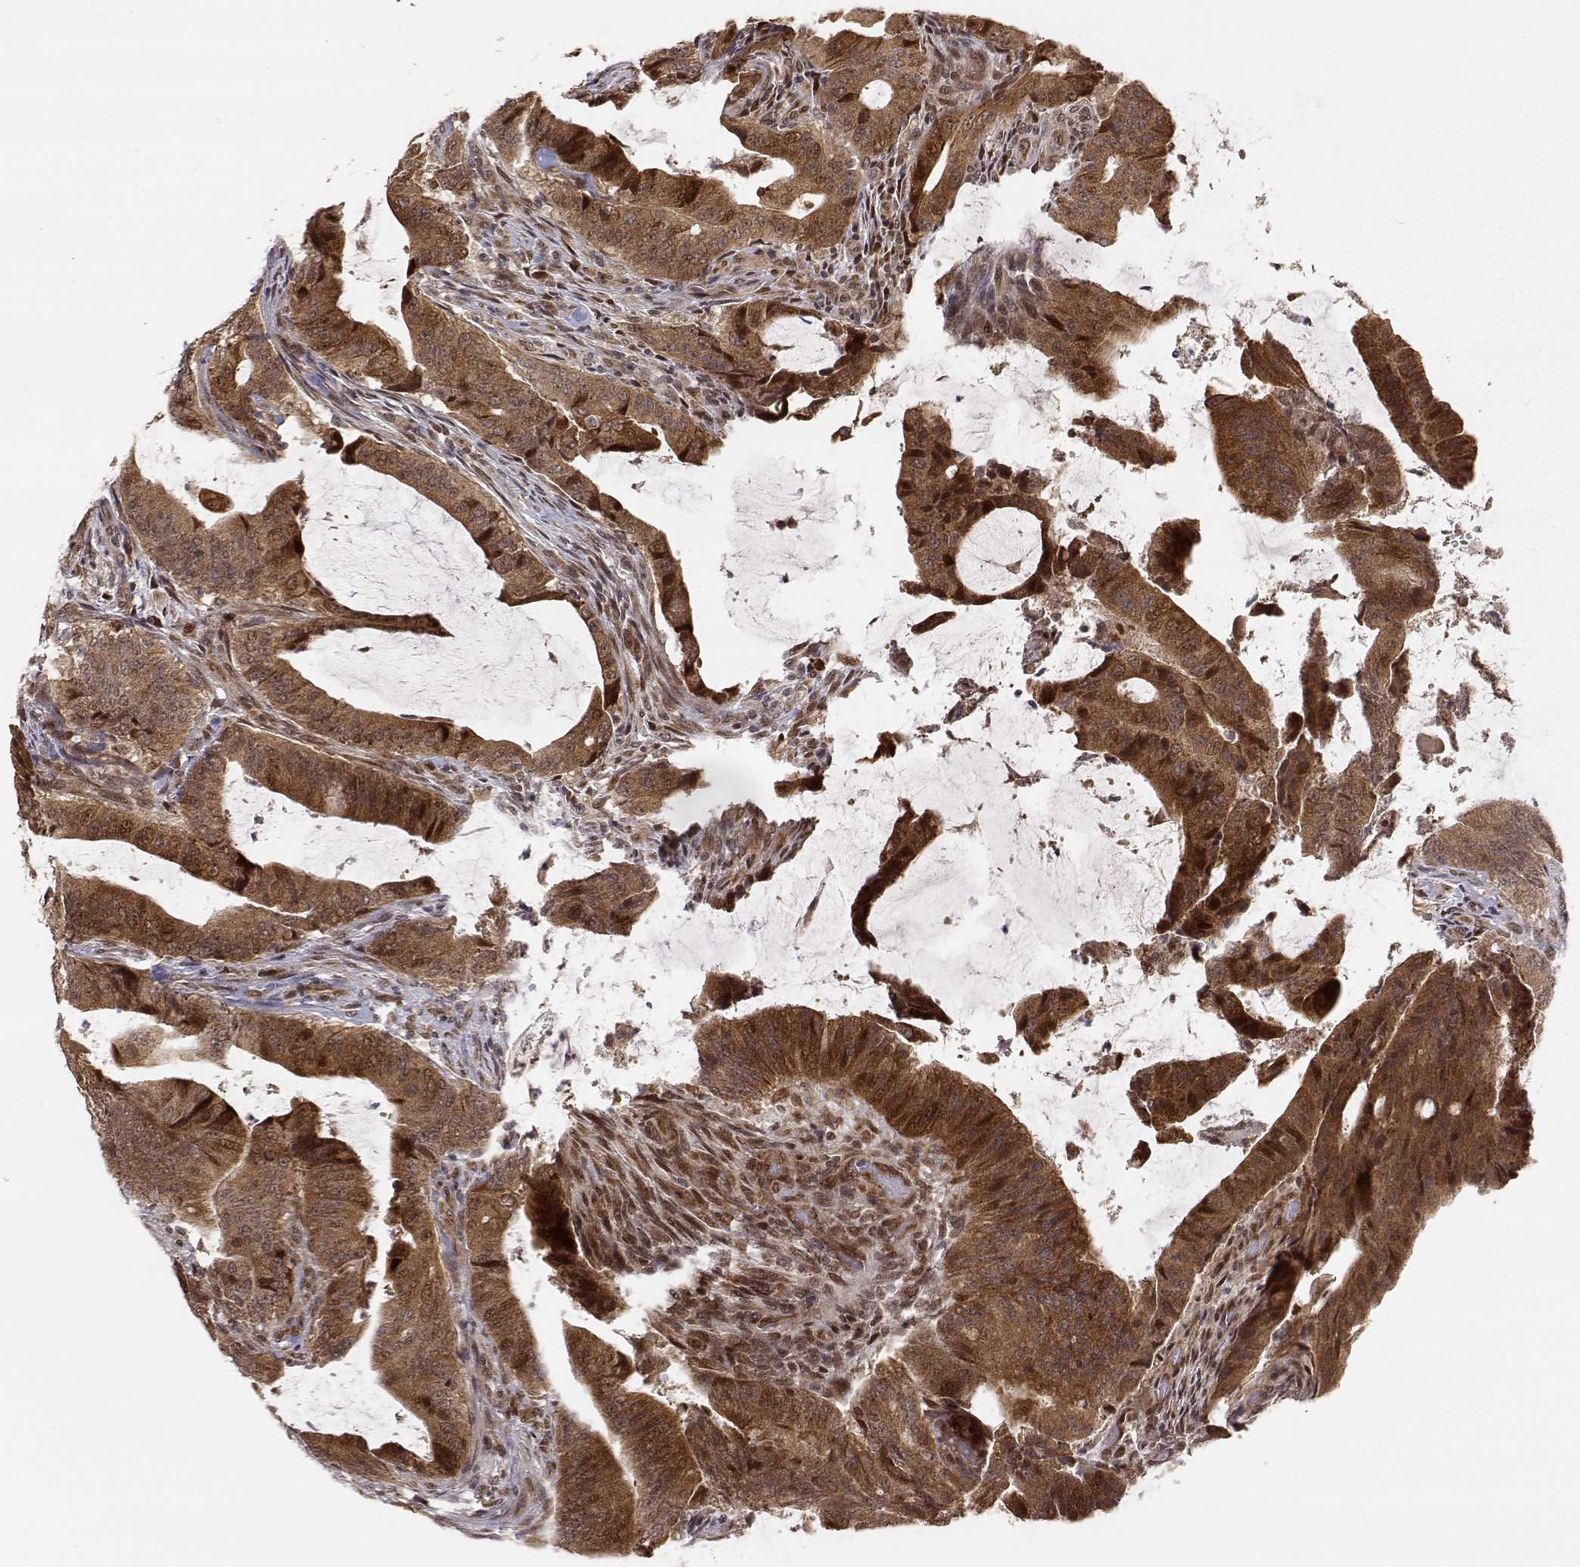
{"staining": {"intensity": "strong", "quantity": ">75%", "location": "cytoplasmic/membranous,nuclear"}, "tissue": "colorectal cancer", "cell_type": "Tumor cells", "image_type": "cancer", "snomed": [{"axis": "morphology", "description": "Adenocarcinoma, NOS"}, {"axis": "topography", "description": "Colon"}], "caption": "A high-resolution histopathology image shows IHC staining of colorectal cancer (adenocarcinoma), which displays strong cytoplasmic/membranous and nuclear staining in about >75% of tumor cells.", "gene": "BRCA1", "patient": {"sex": "female", "age": 43}}